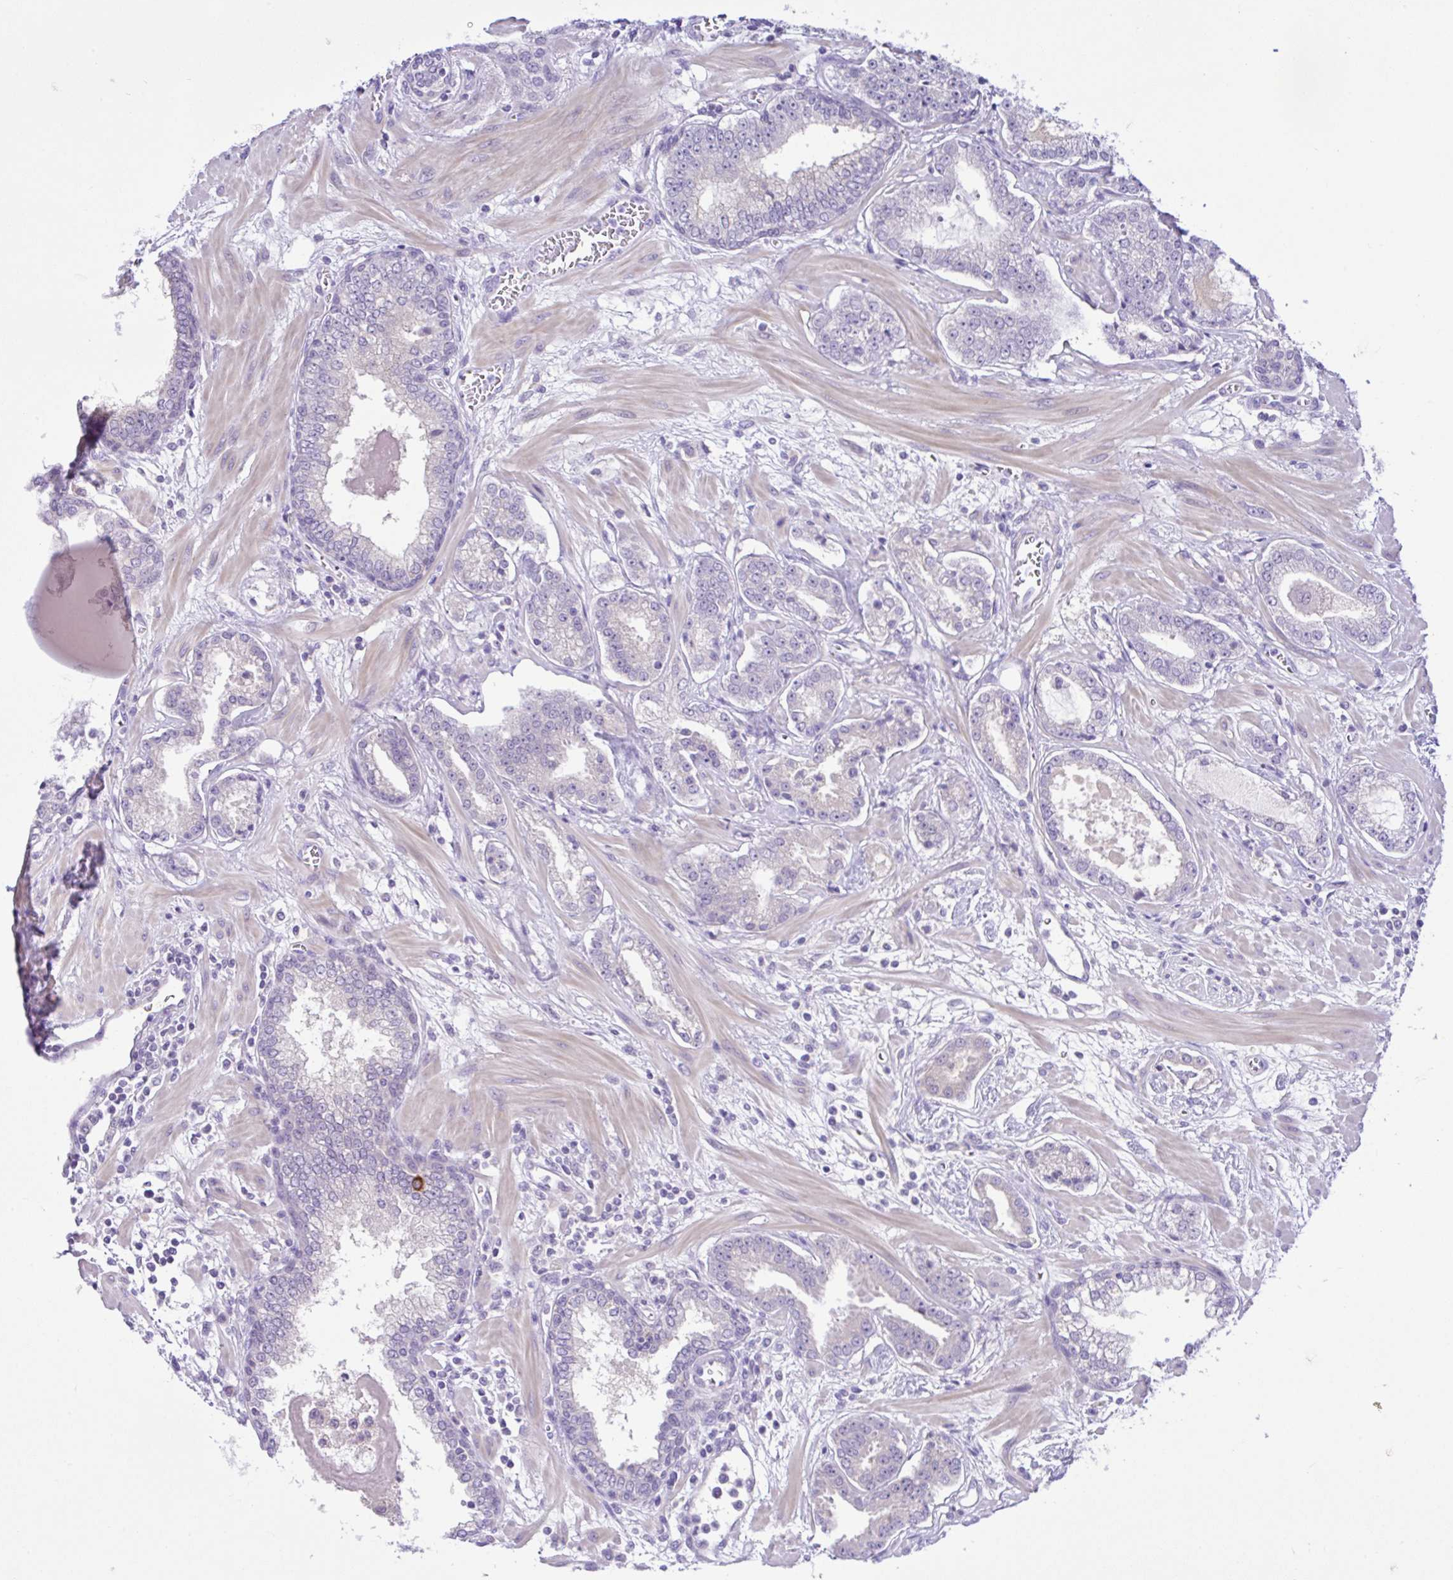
{"staining": {"intensity": "negative", "quantity": "none", "location": "none"}, "tissue": "prostate cancer", "cell_type": "Tumor cells", "image_type": "cancer", "snomed": [{"axis": "morphology", "description": "Adenocarcinoma, Low grade"}, {"axis": "topography", "description": "Prostate"}], "caption": "Tumor cells show no significant protein staining in low-grade adenocarcinoma (prostate).", "gene": "ANO4", "patient": {"sex": "male", "age": 62}}